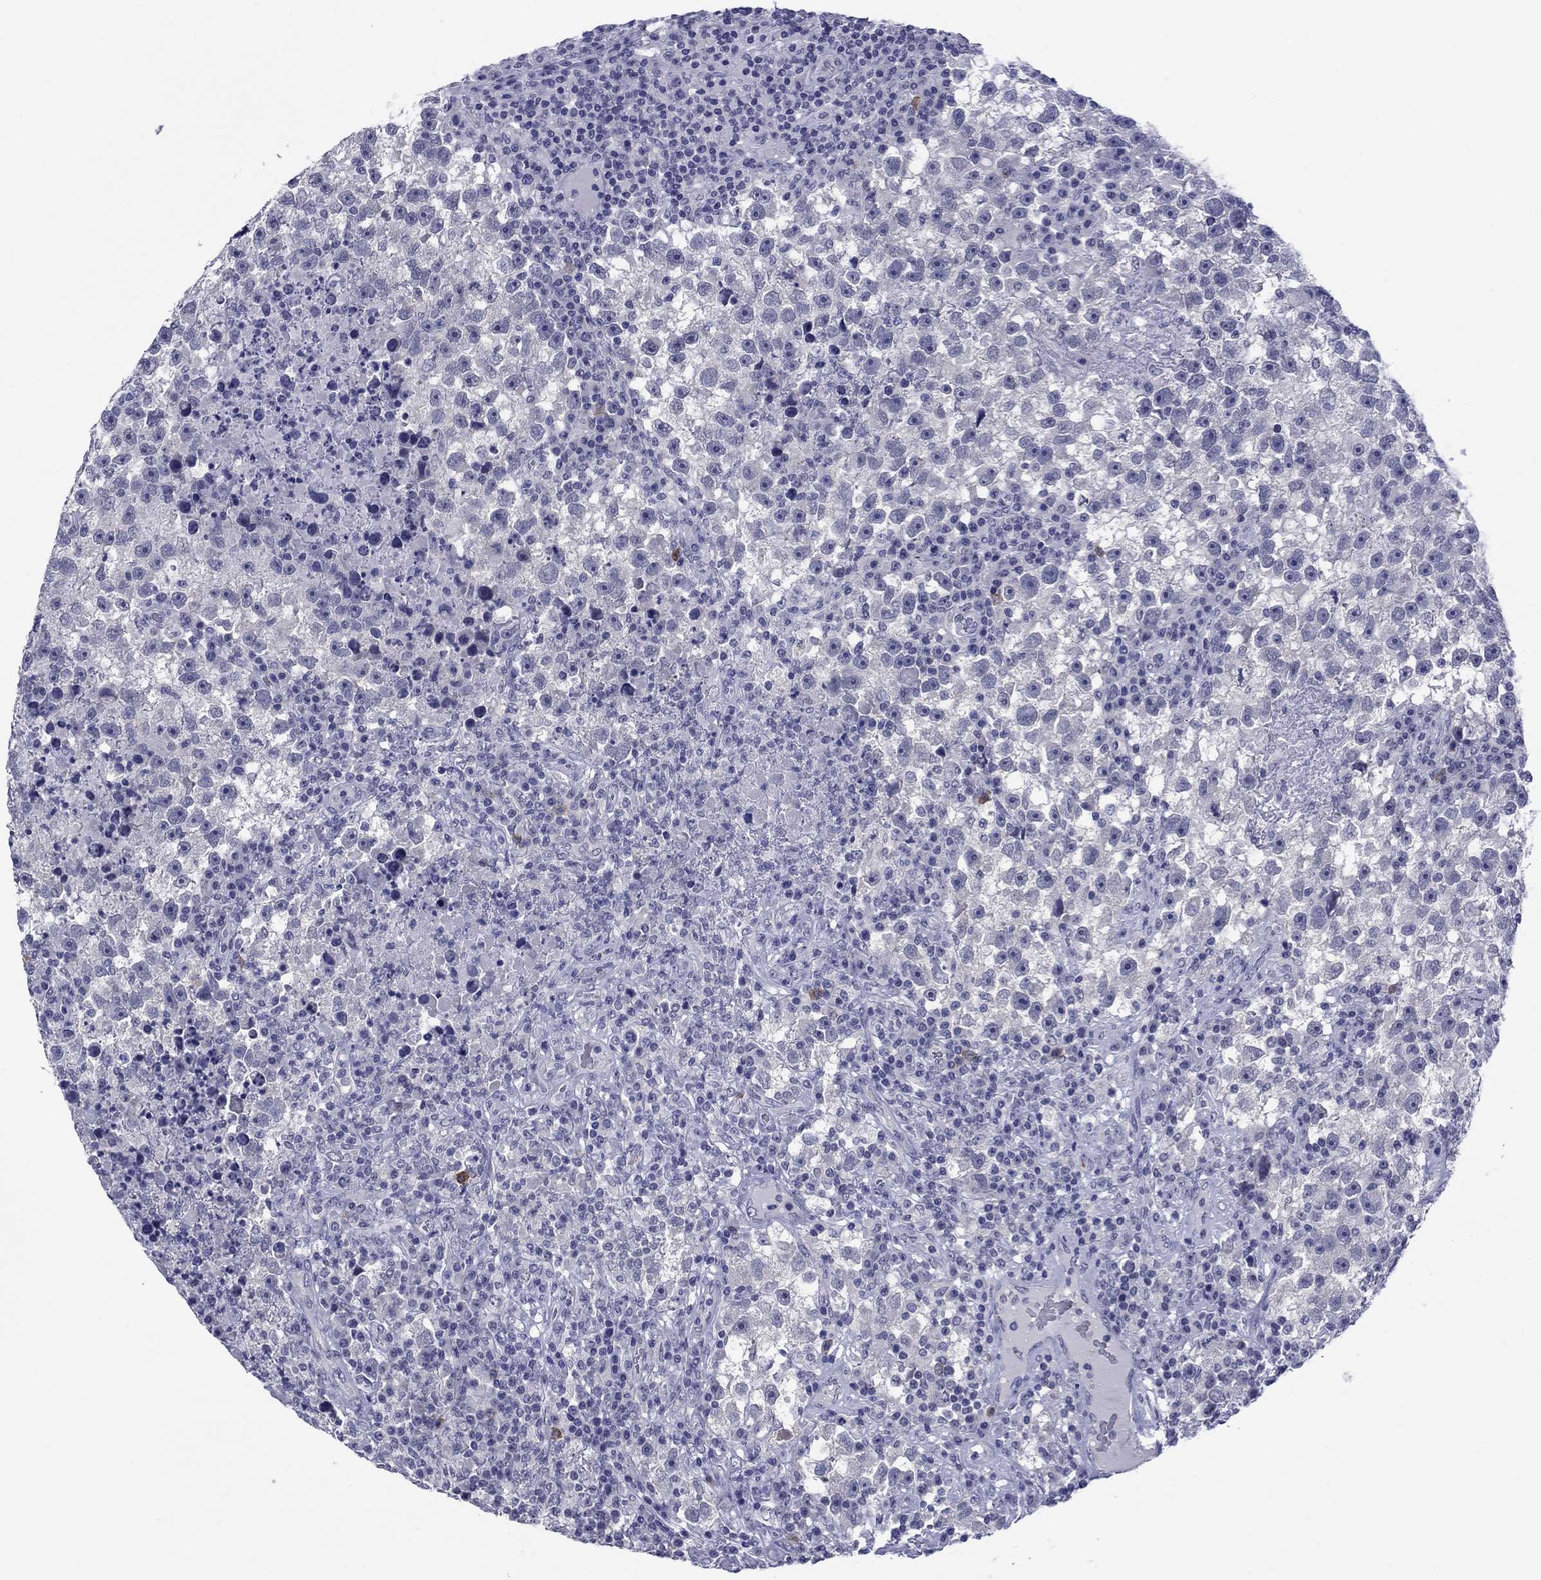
{"staining": {"intensity": "negative", "quantity": "none", "location": "none"}, "tissue": "testis cancer", "cell_type": "Tumor cells", "image_type": "cancer", "snomed": [{"axis": "morphology", "description": "Seminoma, NOS"}, {"axis": "topography", "description": "Testis"}], "caption": "Seminoma (testis) stained for a protein using immunohistochemistry (IHC) displays no staining tumor cells.", "gene": "HAO1", "patient": {"sex": "male", "age": 47}}